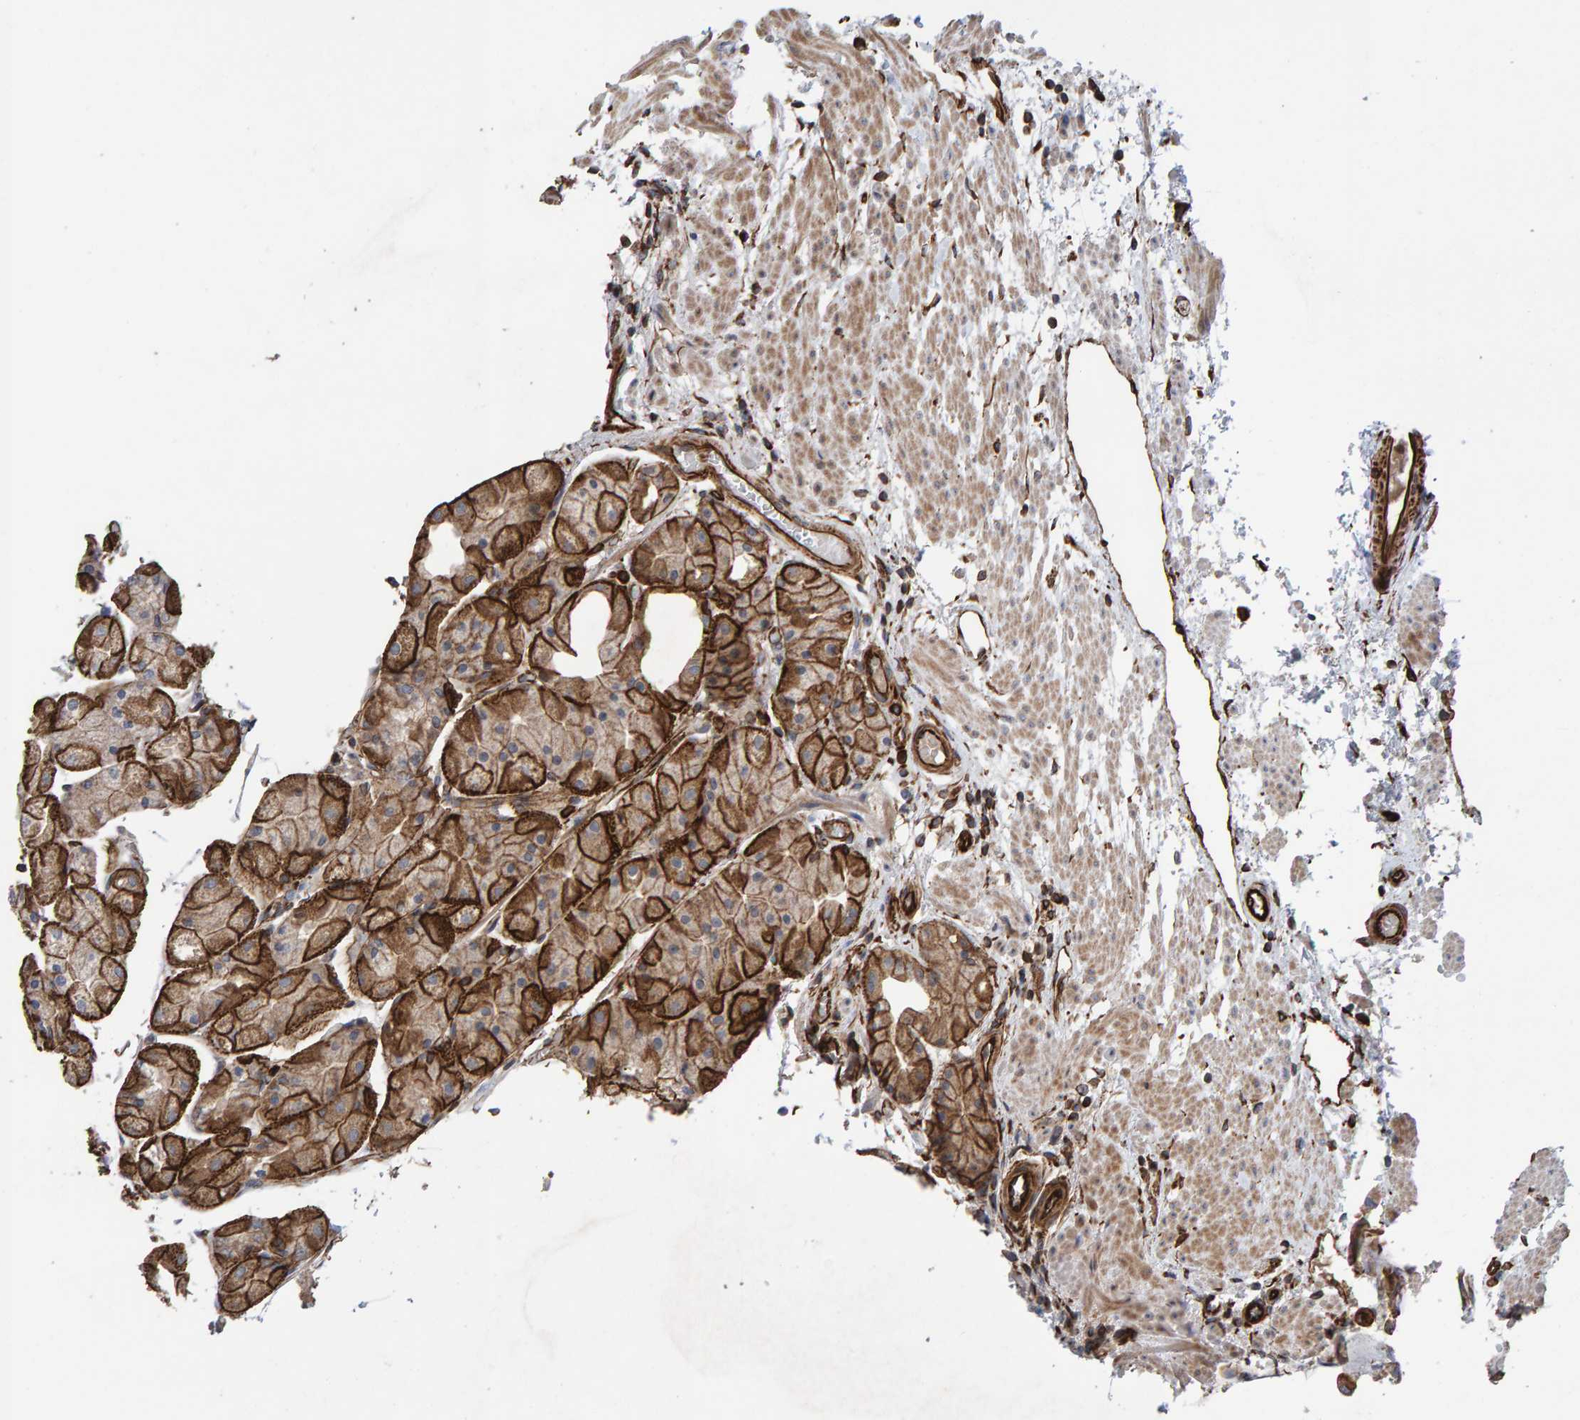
{"staining": {"intensity": "moderate", "quantity": ">75%", "location": "cytoplasmic/membranous"}, "tissue": "stomach", "cell_type": "Glandular cells", "image_type": "normal", "snomed": [{"axis": "morphology", "description": "Normal tissue, NOS"}, {"axis": "topography", "description": "Stomach, upper"}], "caption": "IHC (DAB) staining of benign human stomach demonstrates moderate cytoplasmic/membranous protein staining in about >75% of glandular cells.", "gene": "ZNF347", "patient": {"sex": "male", "age": 72}}